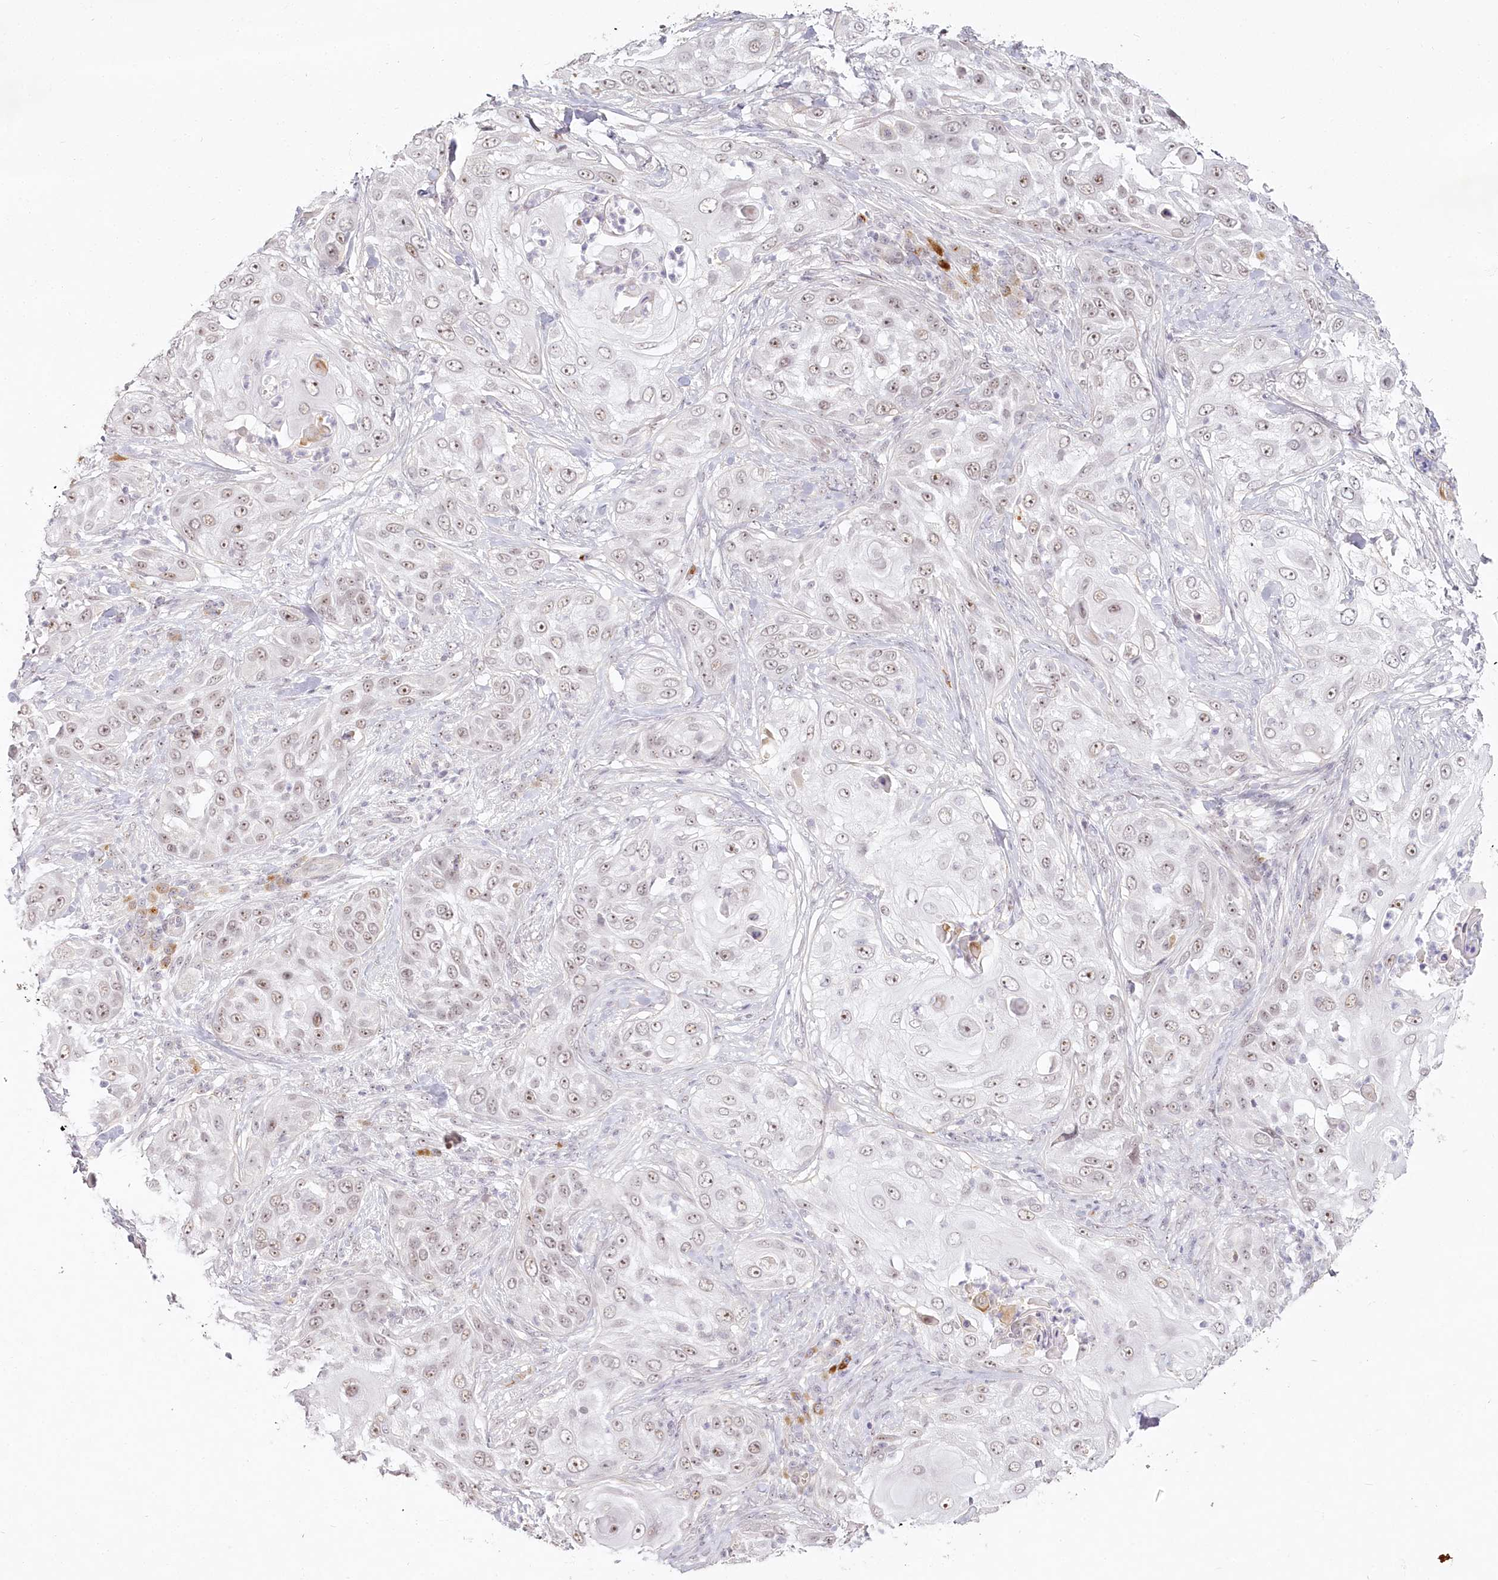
{"staining": {"intensity": "weak", "quantity": "25%-75%", "location": "nuclear"}, "tissue": "skin cancer", "cell_type": "Tumor cells", "image_type": "cancer", "snomed": [{"axis": "morphology", "description": "Squamous cell carcinoma, NOS"}, {"axis": "topography", "description": "Skin"}], "caption": "Immunohistochemical staining of squamous cell carcinoma (skin) exhibits weak nuclear protein positivity in about 25%-75% of tumor cells.", "gene": "EXOSC7", "patient": {"sex": "female", "age": 44}}